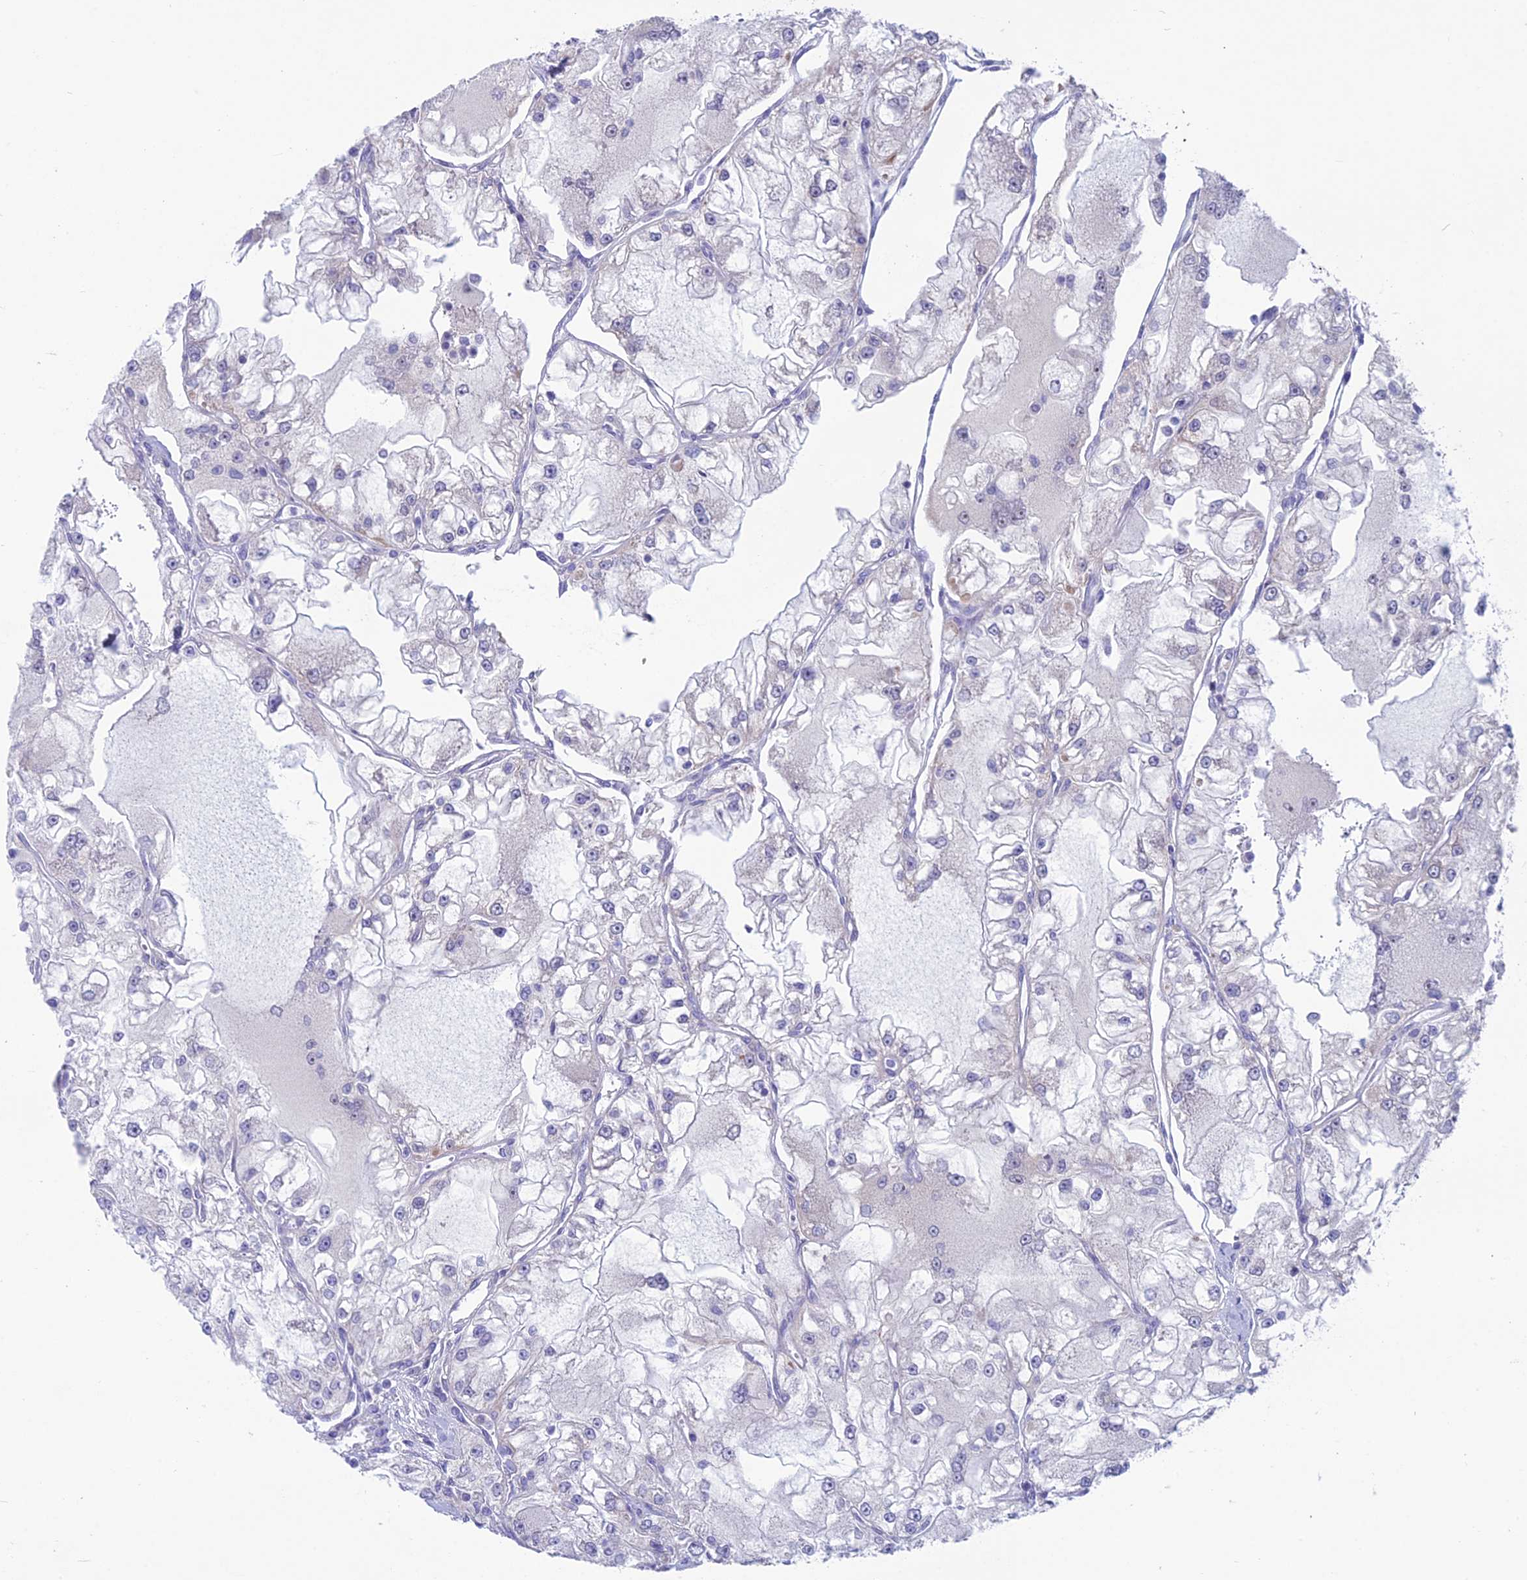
{"staining": {"intensity": "negative", "quantity": "none", "location": "none"}, "tissue": "renal cancer", "cell_type": "Tumor cells", "image_type": "cancer", "snomed": [{"axis": "morphology", "description": "Adenocarcinoma, NOS"}, {"axis": "topography", "description": "Kidney"}], "caption": "DAB (3,3'-diaminobenzidine) immunohistochemical staining of human renal cancer (adenocarcinoma) reveals no significant expression in tumor cells. (Brightfield microscopy of DAB (3,3'-diaminobenzidine) immunohistochemistry at high magnification).", "gene": "PLAC9", "patient": {"sex": "female", "age": 72}}